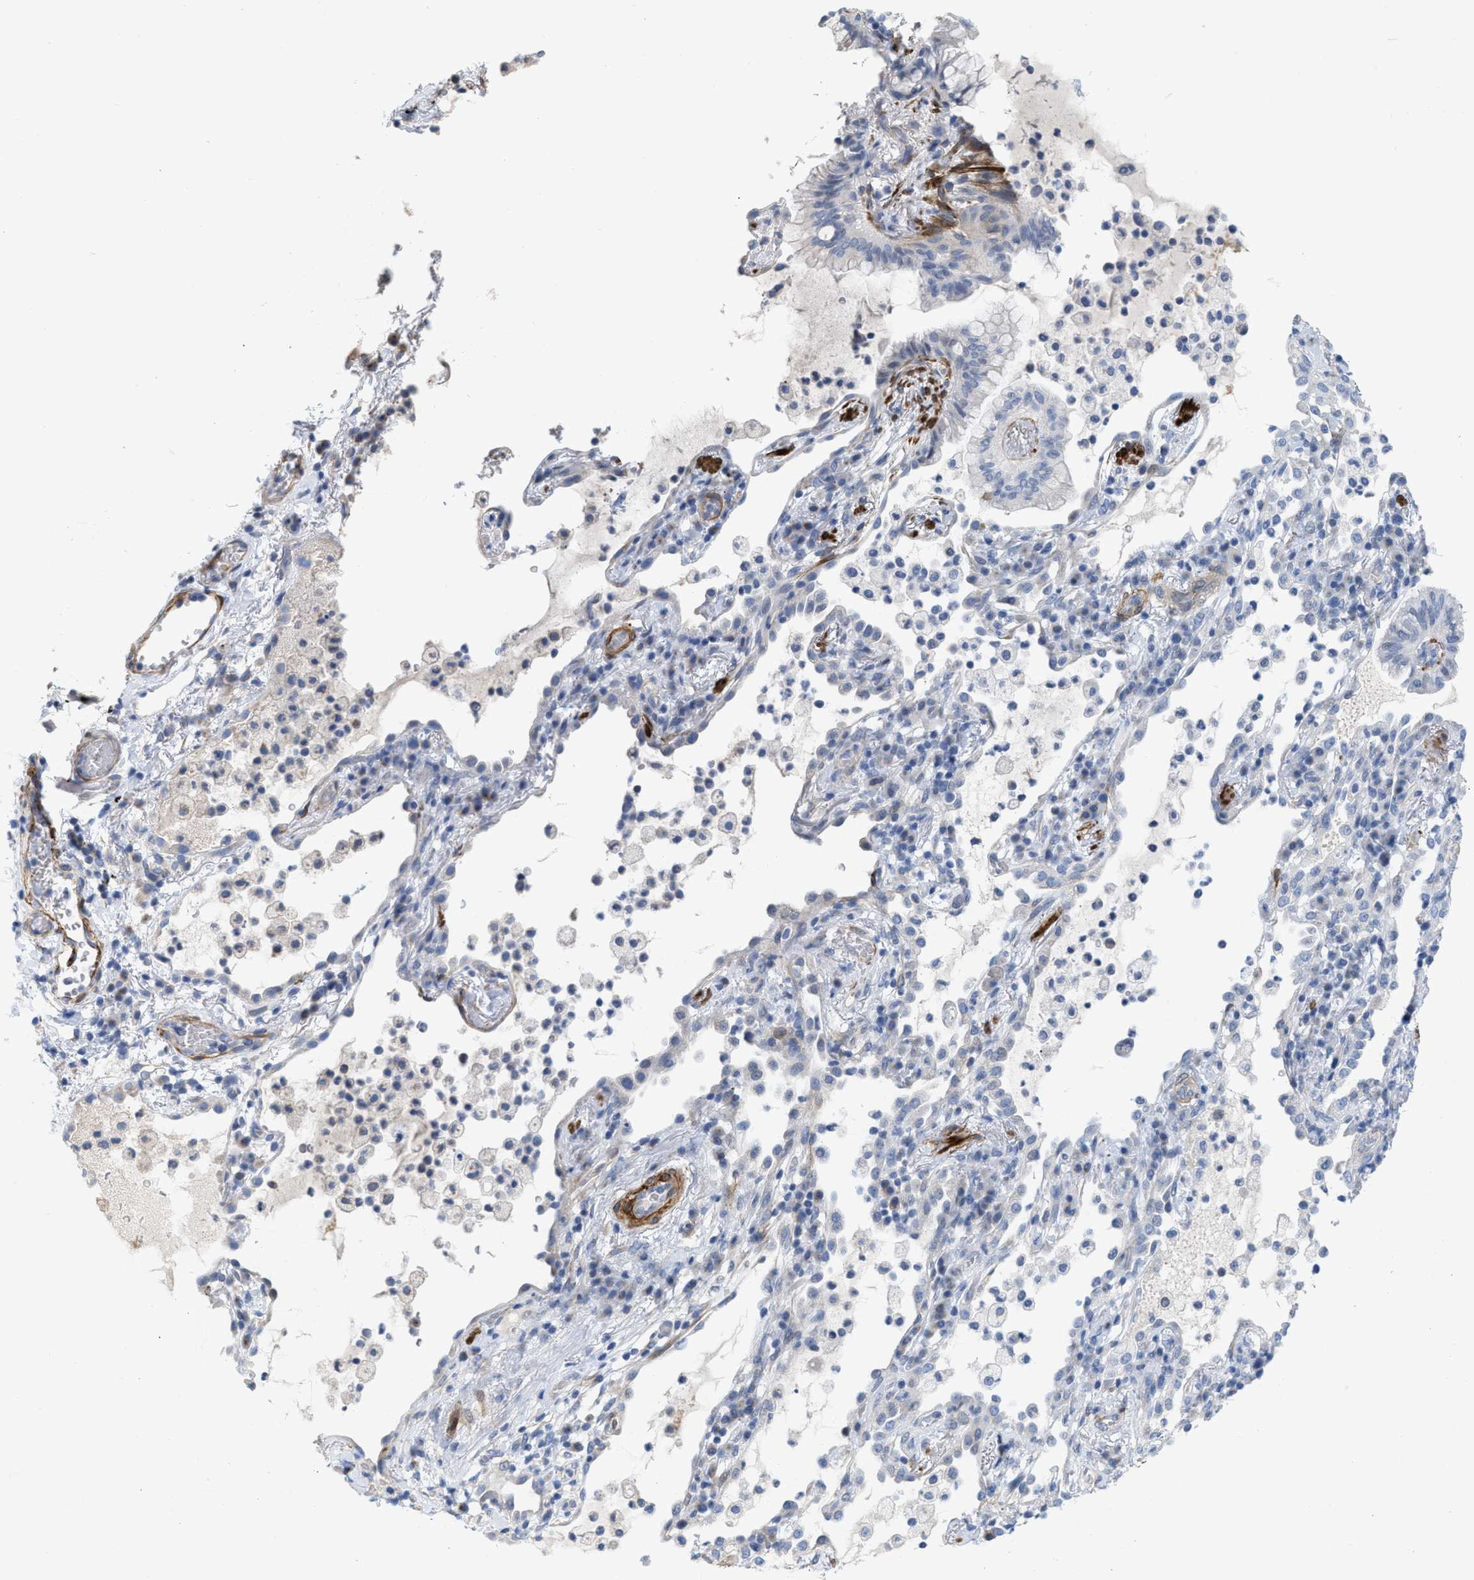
{"staining": {"intensity": "negative", "quantity": "none", "location": "none"}, "tissue": "lung cancer", "cell_type": "Tumor cells", "image_type": "cancer", "snomed": [{"axis": "morphology", "description": "Adenocarcinoma, NOS"}, {"axis": "topography", "description": "Lung"}], "caption": "Immunohistochemistry histopathology image of neoplastic tissue: human adenocarcinoma (lung) stained with DAB (3,3'-diaminobenzidine) exhibits no significant protein positivity in tumor cells.", "gene": "TAGLN", "patient": {"sex": "female", "age": 70}}